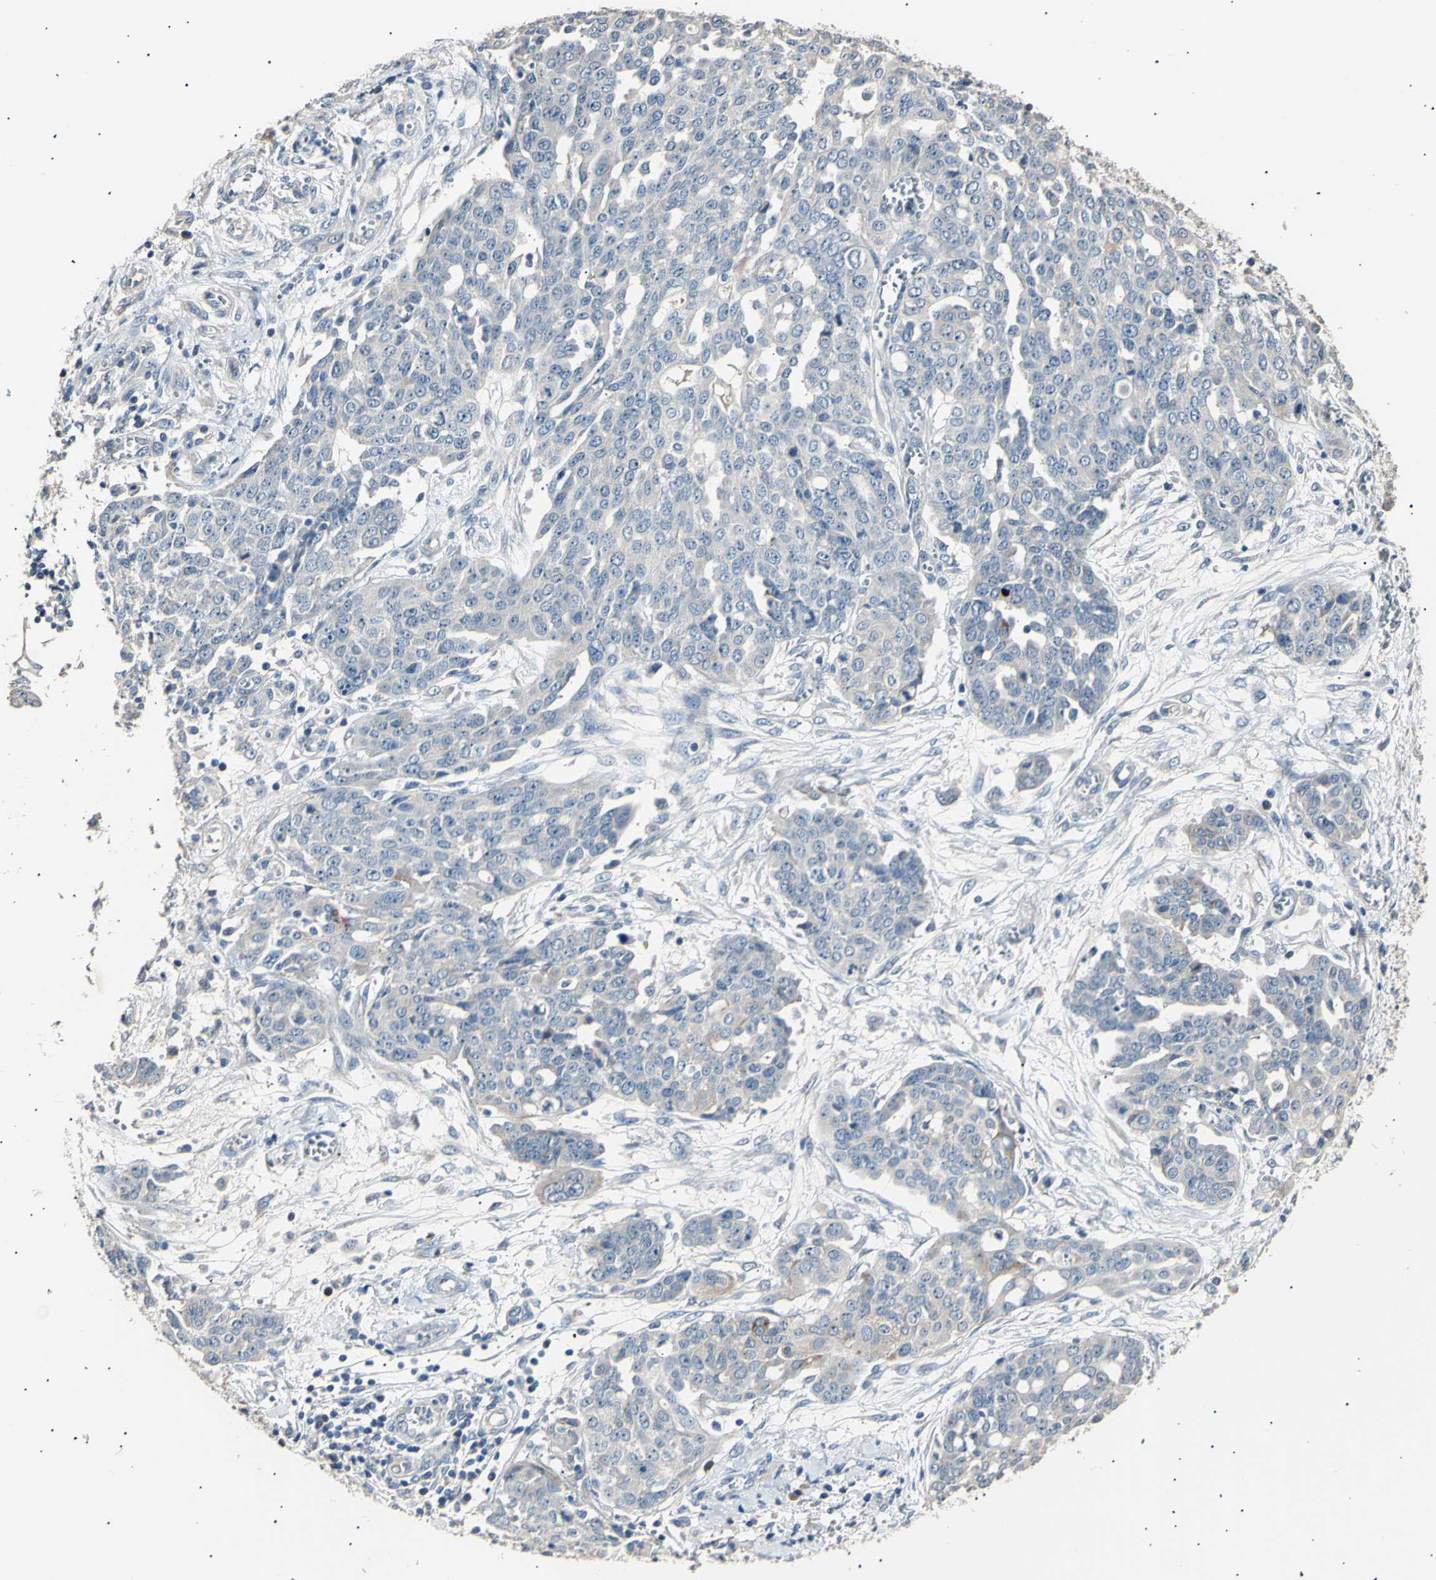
{"staining": {"intensity": "negative", "quantity": "none", "location": "none"}, "tissue": "ovarian cancer", "cell_type": "Tumor cells", "image_type": "cancer", "snomed": [{"axis": "morphology", "description": "Cystadenocarcinoma, serous, NOS"}, {"axis": "topography", "description": "Soft tissue"}, {"axis": "topography", "description": "Ovary"}], "caption": "Tumor cells are negative for protein expression in human ovarian cancer (serous cystadenocarcinoma).", "gene": "LDLR", "patient": {"sex": "female", "age": 57}}